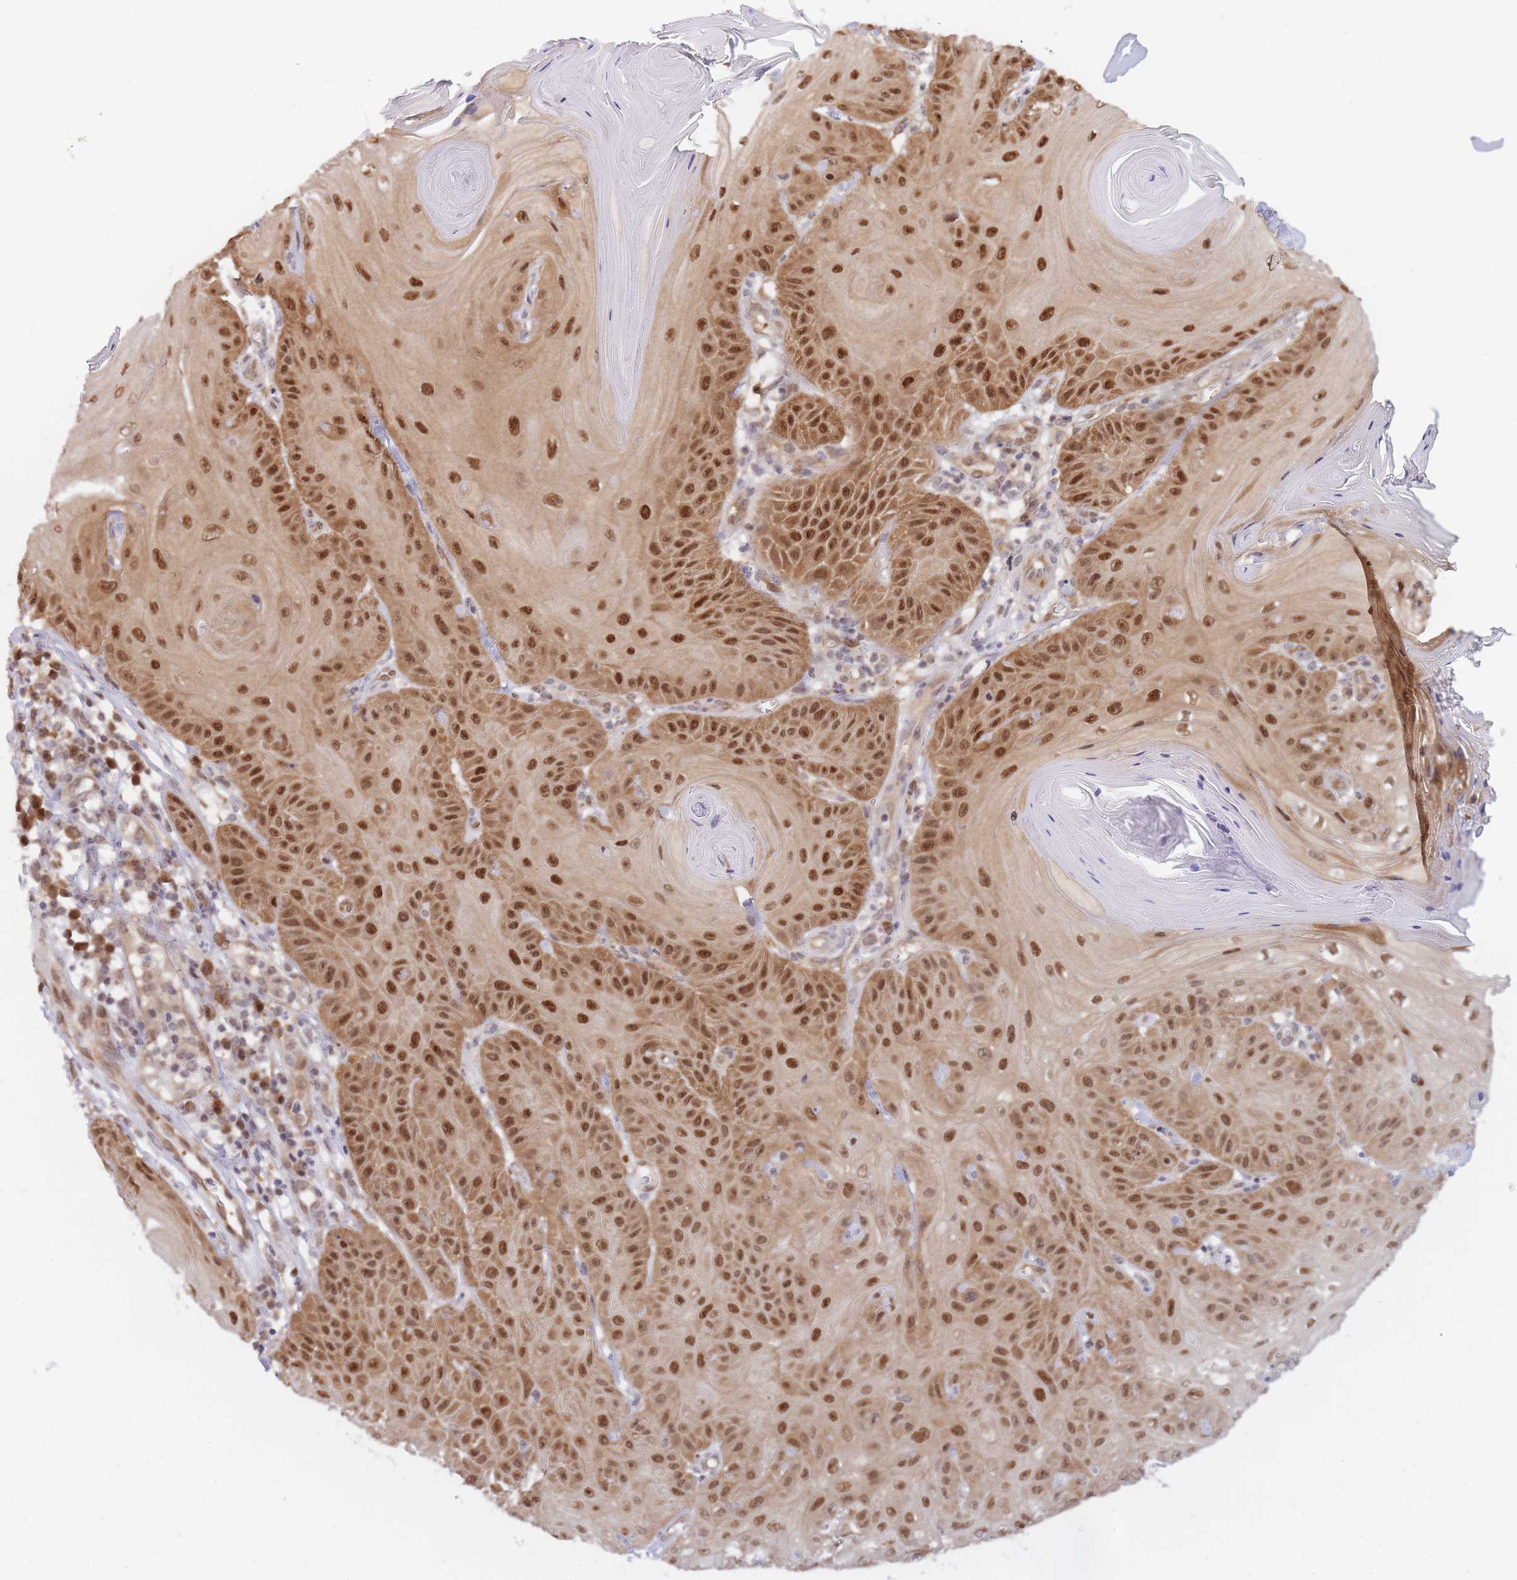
{"staining": {"intensity": "strong", "quantity": ">75%", "location": "cytoplasmic/membranous,nuclear"}, "tissue": "skin cancer", "cell_type": "Tumor cells", "image_type": "cancer", "snomed": [{"axis": "morphology", "description": "Squamous cell carcinoma, NOS"}, {"axis": "topography", "description": "Skin"}], "caption": "Protein expression analysis of human skin cancer (squamous cell carcinoma) reveals strong cytoplasmic/membranous and nuclear staining in about >75% of tumor cells. The protein is stained brown, and the nuclei are stained in blue (DAB IHC with brightfield microscopy, high magnification).", "gene": "NSFL1C", "patient": {"sex": "female", "age": 78}}